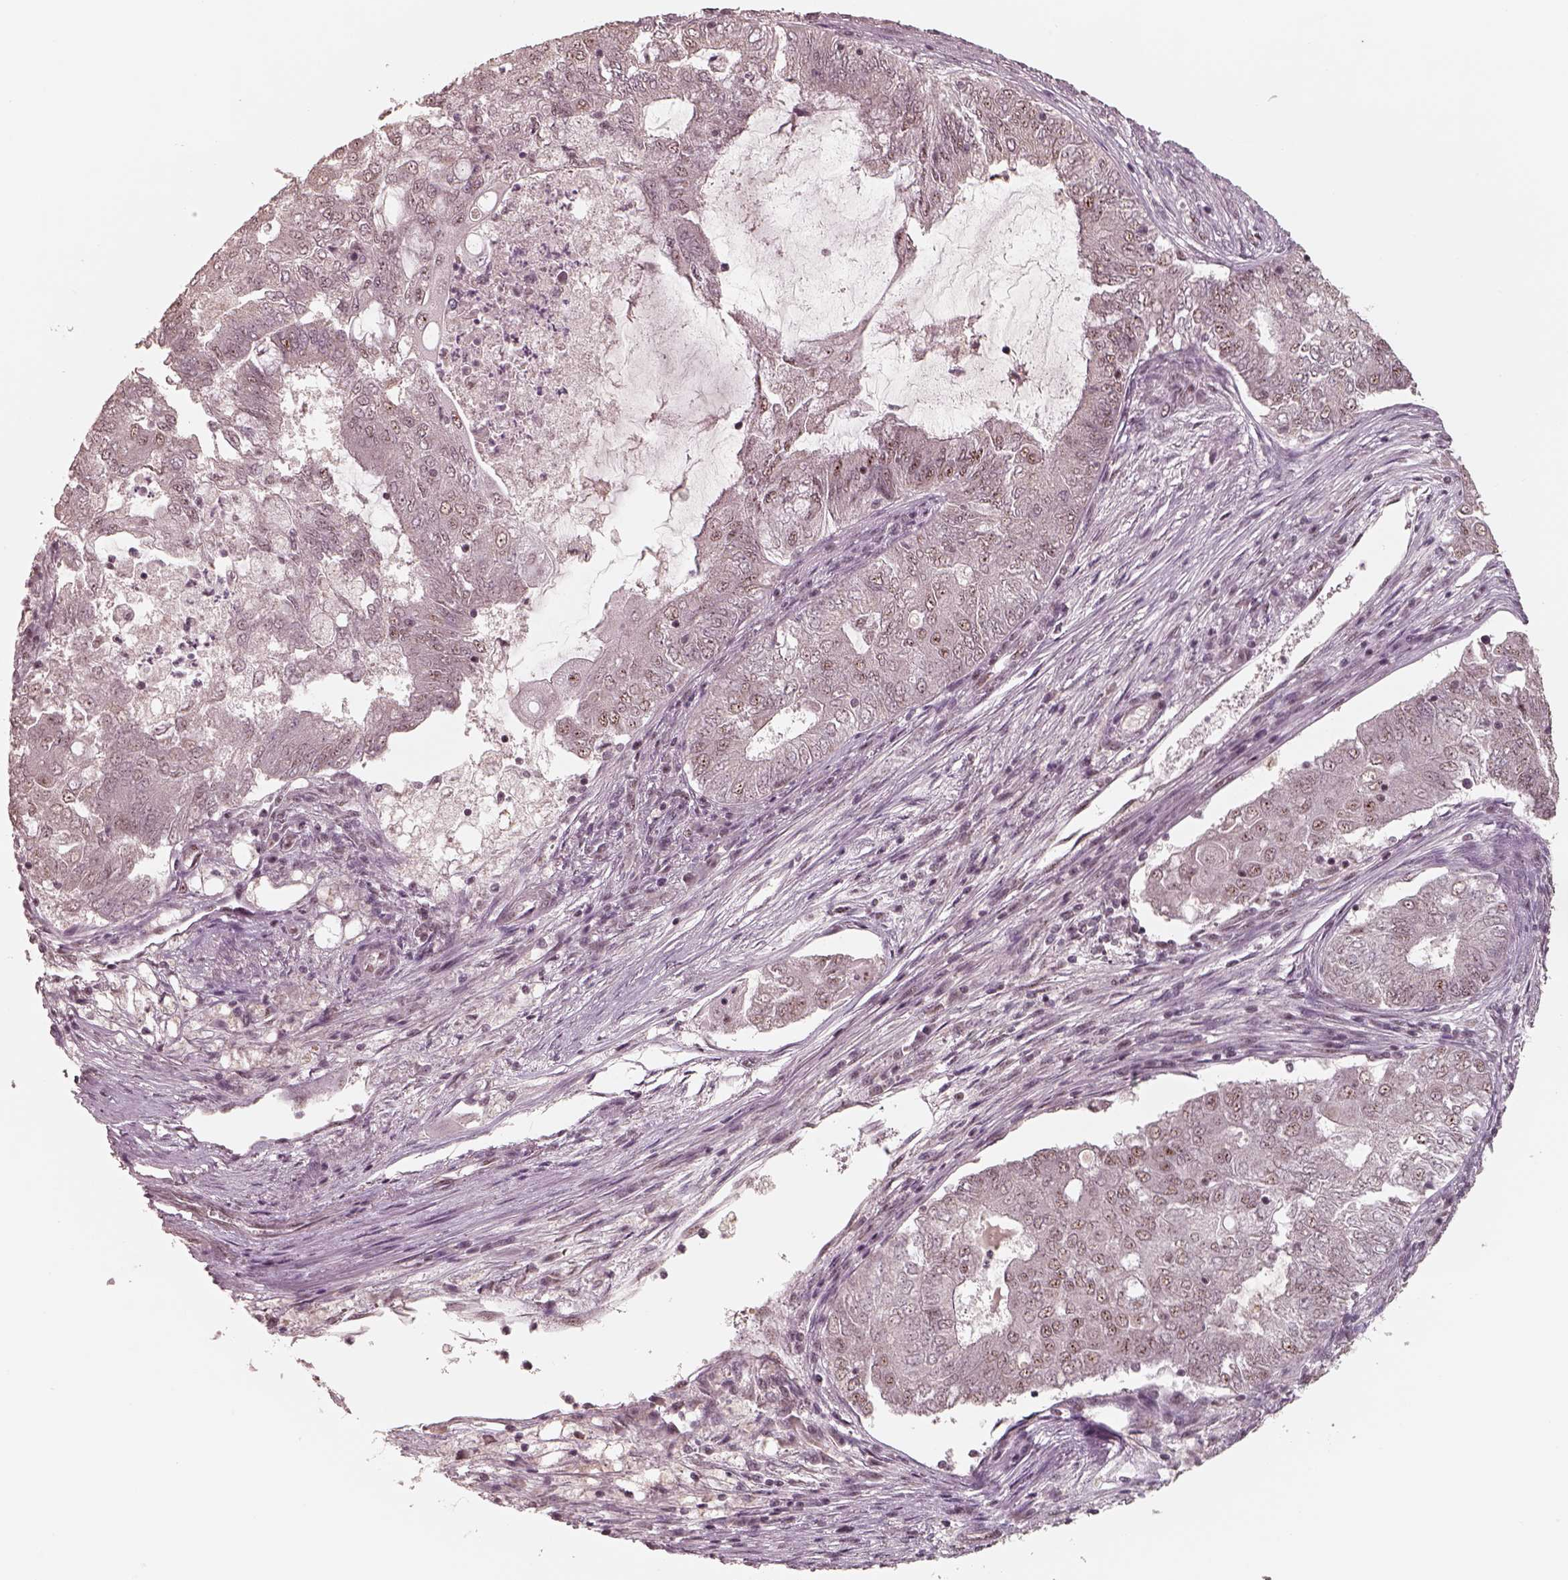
{"staining": {"intensity": "weak", "quantity": "<25%", "location": "nuclear"}, "tissue": "endometrial cancer", "cell_type": "Tumor cells", "image_type": "cancer", "snomed": [{"axis": "morphology", "description": "Adenocarcinoma, NOS"}, {"axis": "topography", "description": "Endometrium"}], "caption": "Immunohistochemistry (IHC) image of neoplastic tissue: human adenocarcinoma (endometrial) stained with DAB exhibits no significant protein expression in tumor cells.", "gene": "ATXN7L3", "patient": {"sex": "female", "age": 62}}